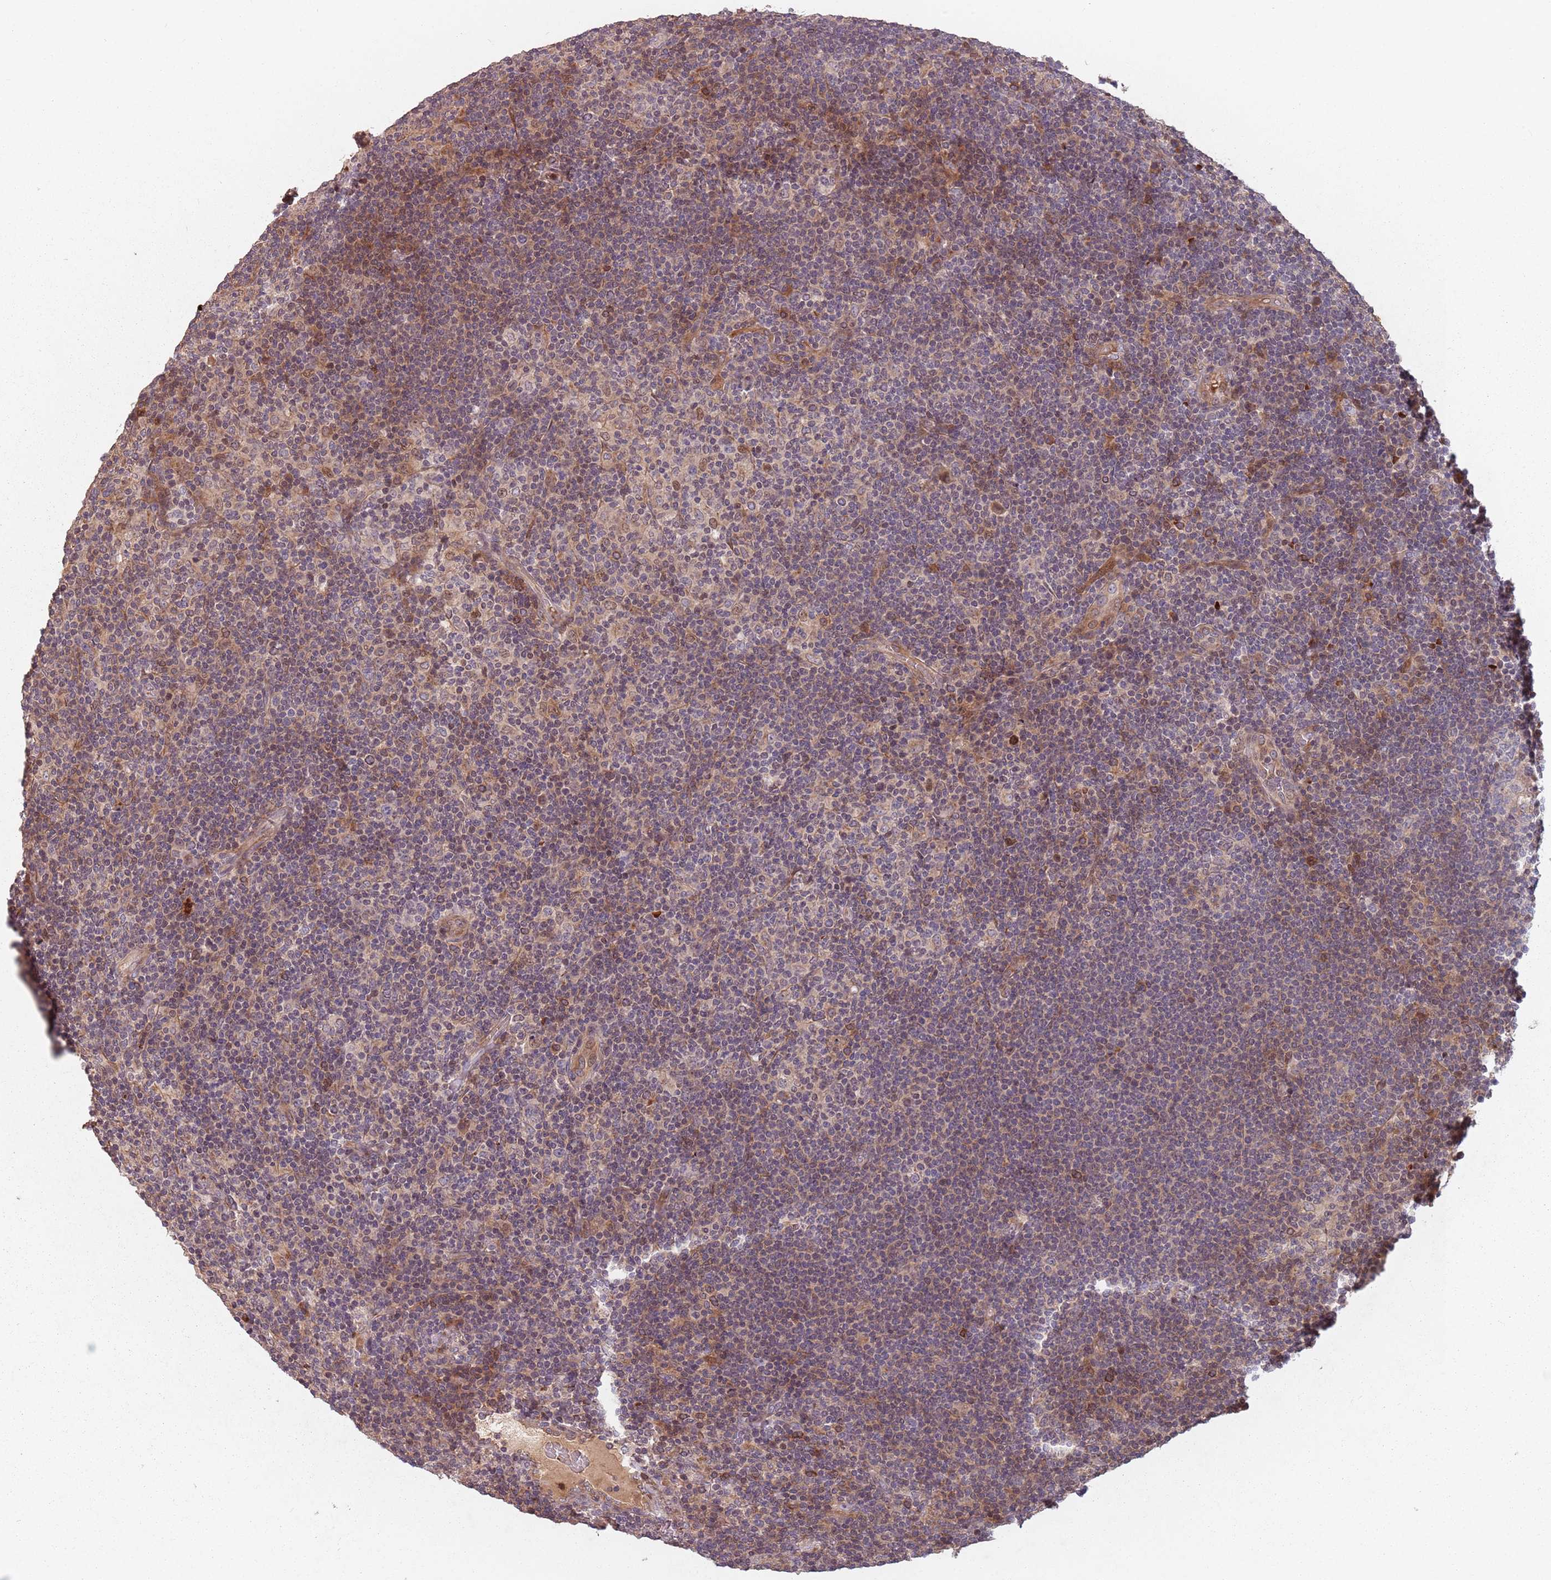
{"staining": {"intensity": "negative", "quantity": "none", "location": "none"}, "tissue": "lymphoma", "cell_type": "Tumor cells", "image_type": "cancer", "snomed": [{"axis": "morphology", "description": "Hodgkin's disease, NOS"}, {"axis": "topography", "description": "Lymph node"}], "caption": "The IHC photomicrograph has no significant positivity in tumor cells of Hodgkin's disease tissue.", "gene": "GPR180", "patient": {"sex": "female", "age": 57}}